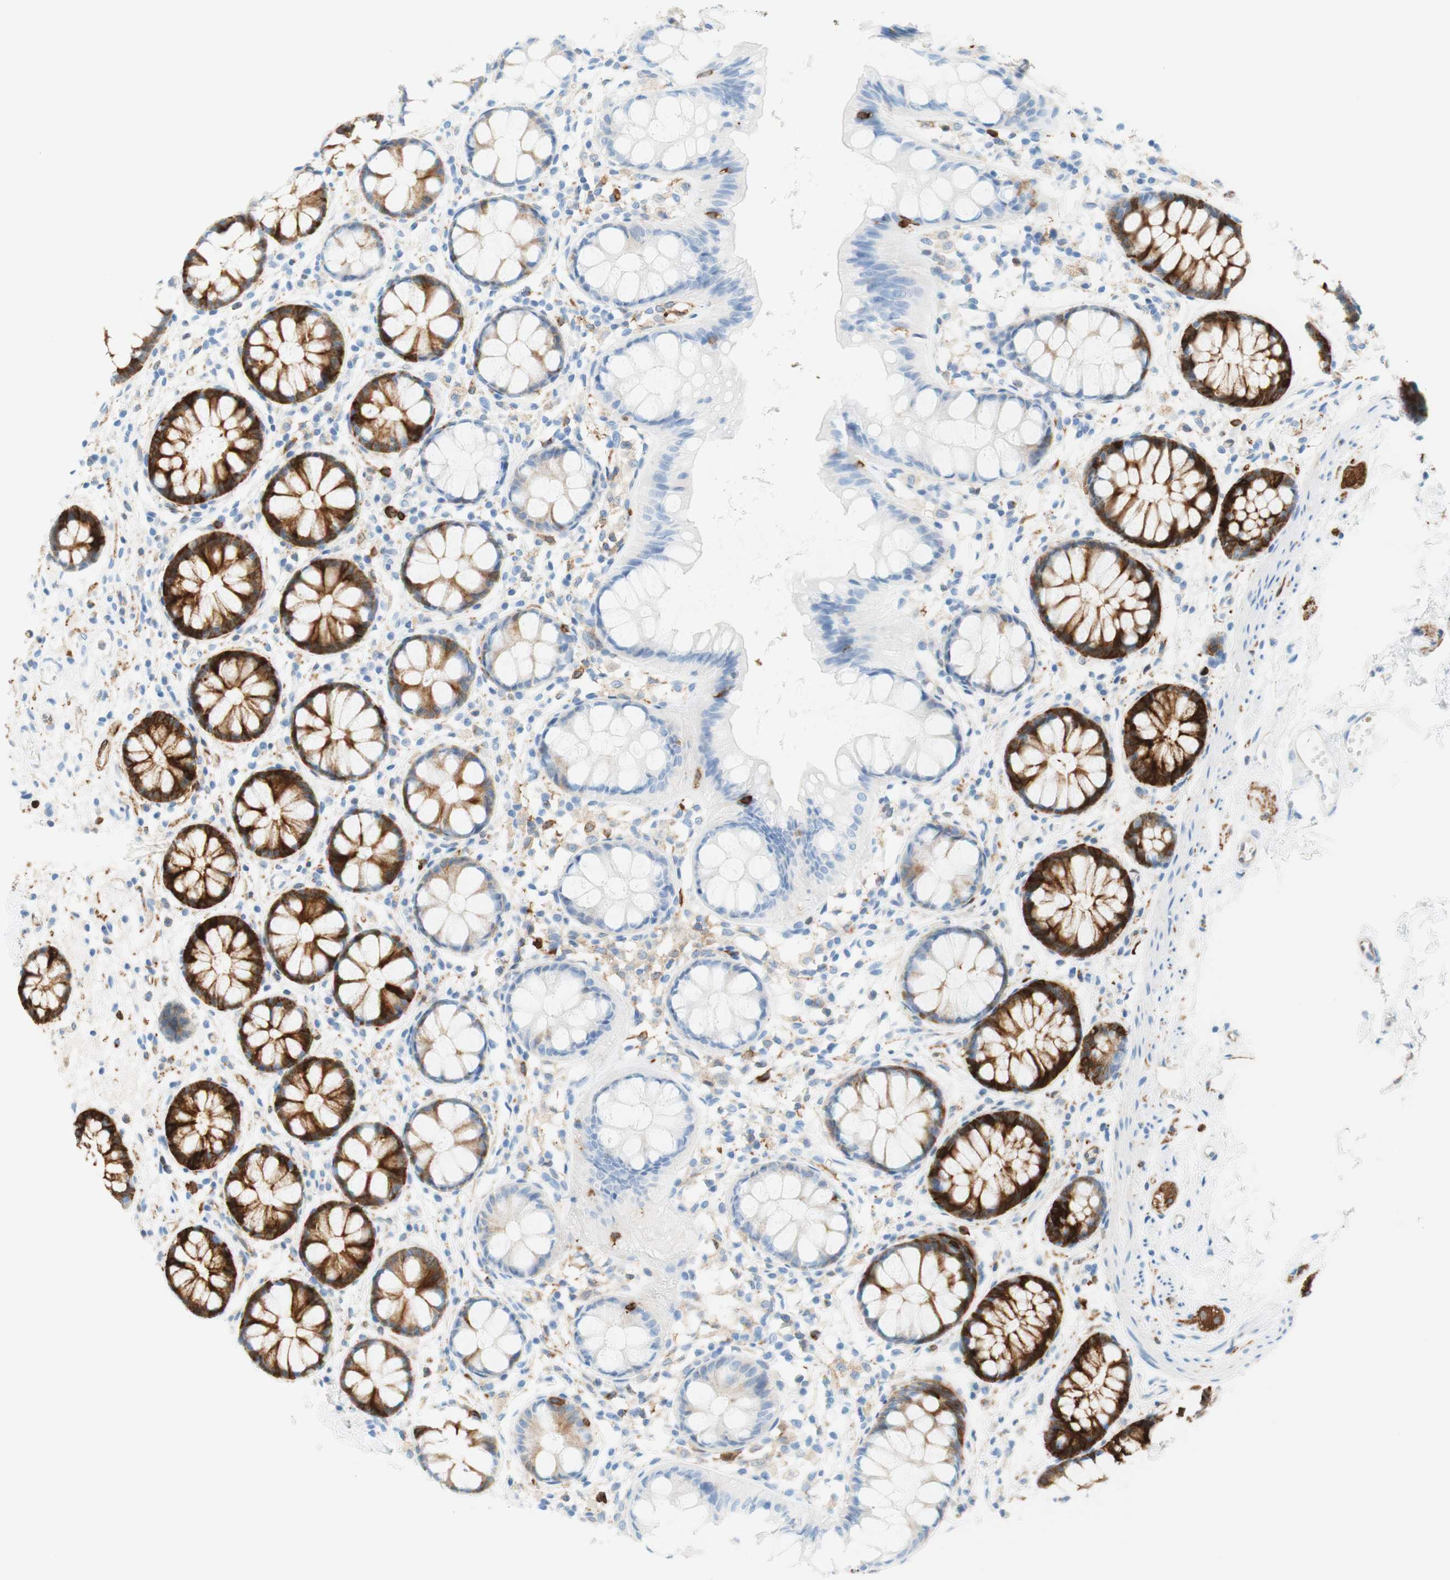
{"staining": {"intensity": "strong", "quantity": "<25%", "location": "cytoplasmic/membranous"}, "tissue": "rectum", "cell_type": "Glandular cells", "image_type": "normal", "snomed": [{"axis": "morphology", "description": "Normal tissue, NOS"}, {"axis": "topography", "description": "Rectum"}], "caption": "Rectum stained with immunohistochemistry reveals strong cytoplasmic/membranous expression in approximately <25% of glandular cells. The protein of interest is stained brown, and the nuclei are stained in blue (DAB (3,3'-diaminobenzidine) IHC with brightfield microscopy, high magnification).", "gene": "STMN1", "patient": {"sex": "female", "age": 66}}